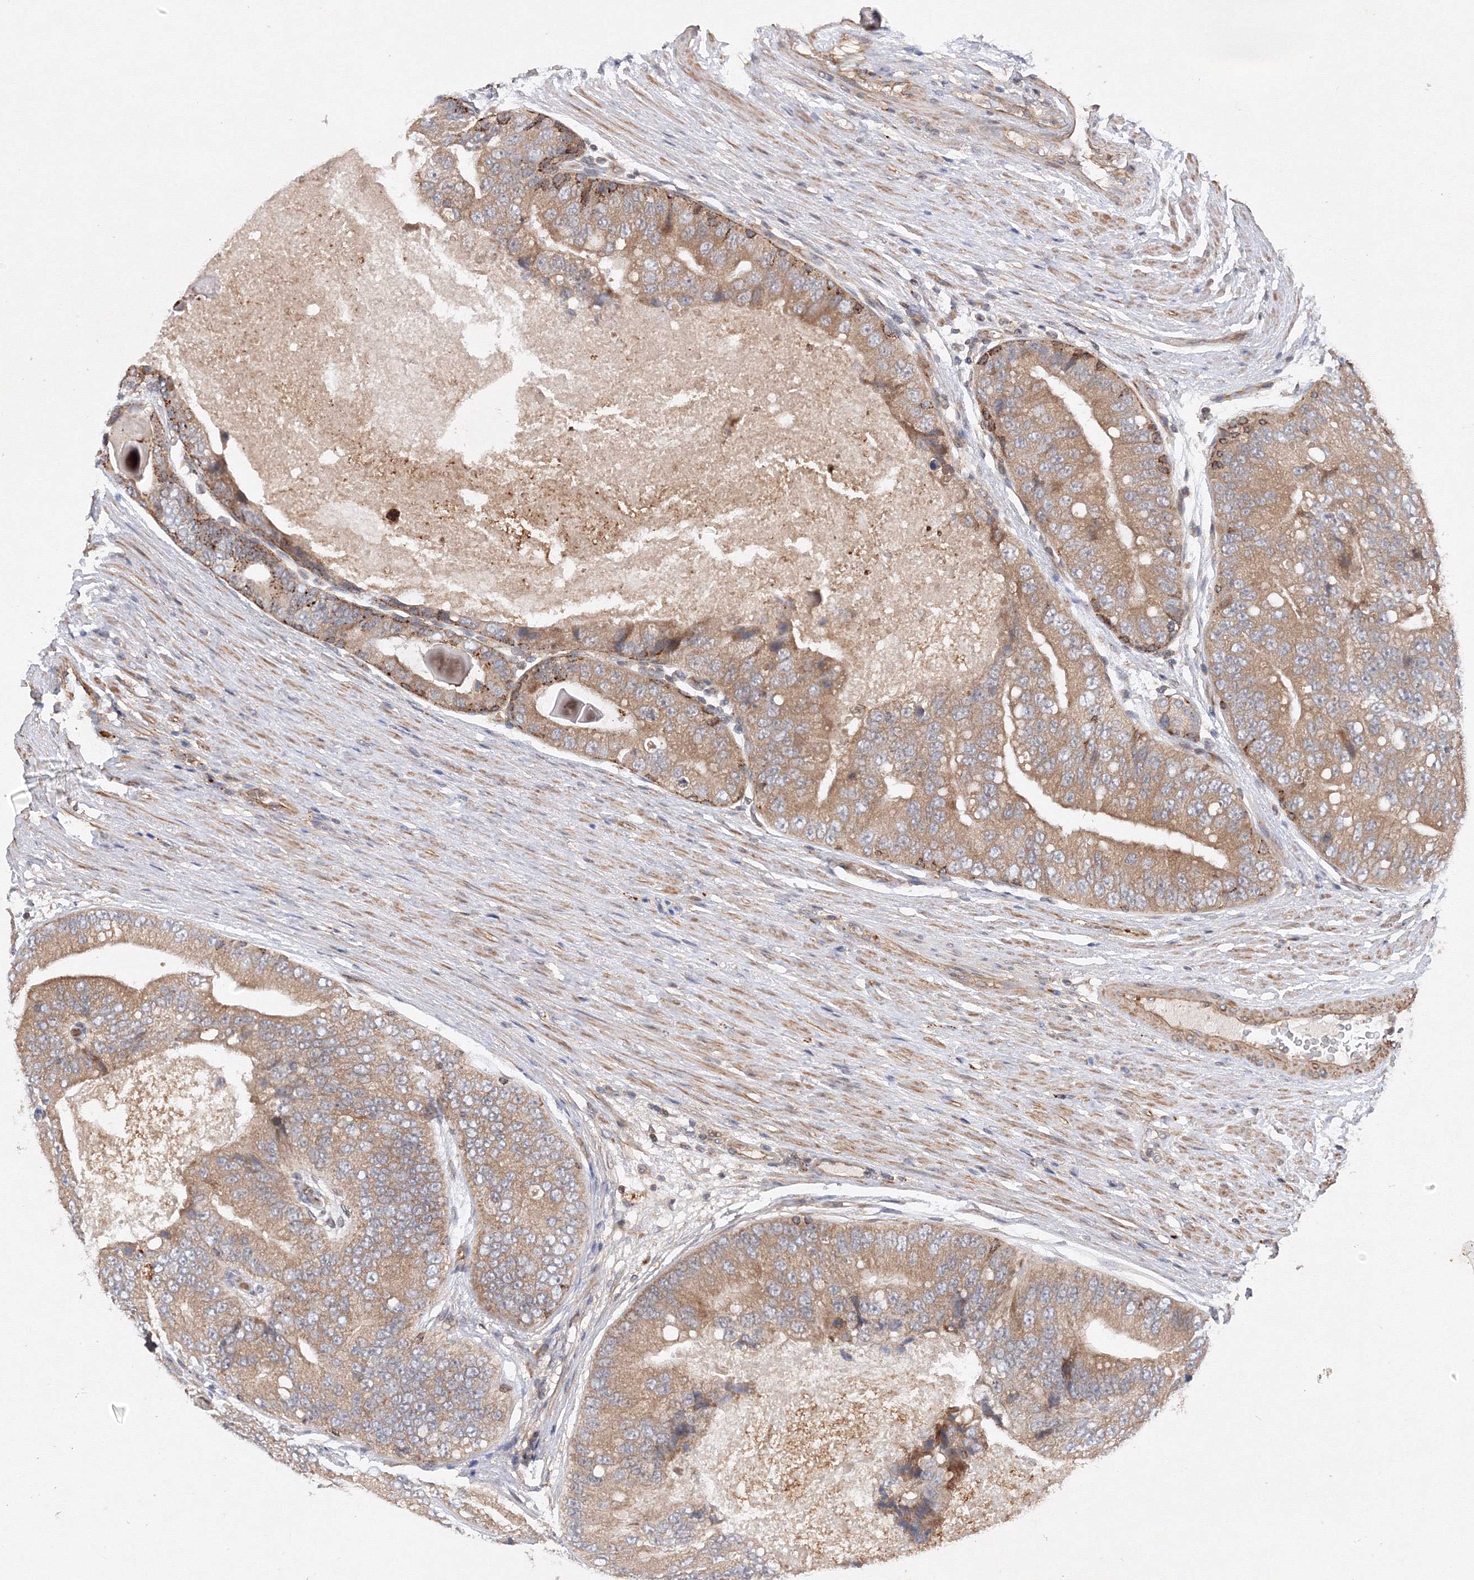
{"staining": {"intensity": "moderate", "quantity": ">75%", "location": "cytoplasmic/membranous"}, "tissue": "prostate cancer", "cell_type": "Tumor cells", "image_type": "cancer", "snomed": [{"axis": "morphology", "description": "Adenocarcinoma, High grade"}, {"axis": "topography", "description": "Prostate"}], "caption": "This micrograph shows prostate cancer (adenocarcinoma (high-grade)) stained with IHC to label a protein in brown. The cytoplasmic/membranous of tumor cells show moderate positivity for the protein. Nuclei are counter-stained blue.", "gene": "DCTD", "patient": {"sex": "male", "age": 70}}